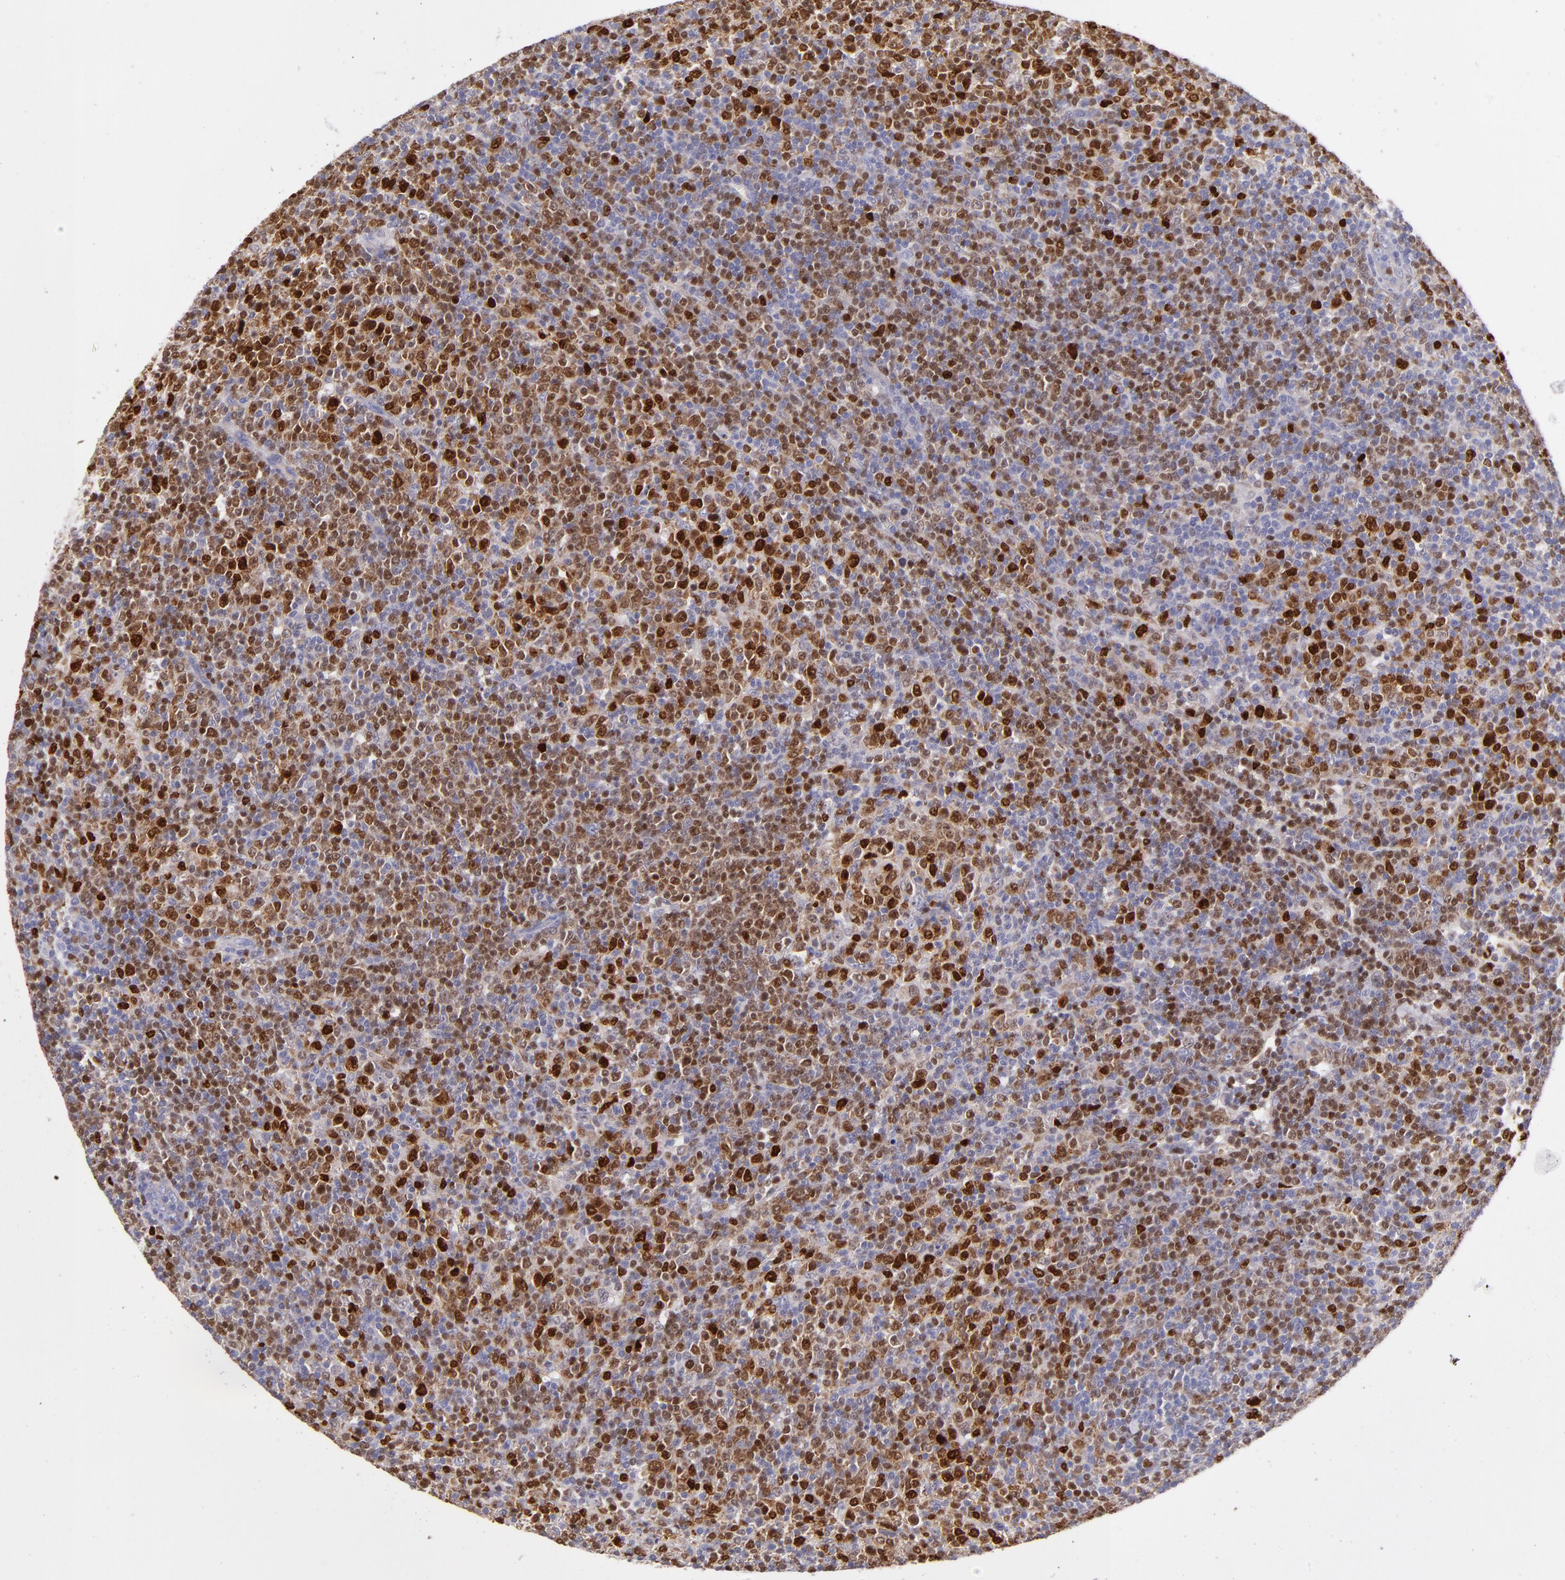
{"staining": {"intensity": "strong", "quantity": "25%-75%", "location": "cytoplasmic/membranous,nuclear"}, "tissue": "lymphoma", "cell_type": "Tumor cells", "image_type": "cancer", "snomed": [{"axis": "morphology", "description": "Malignant lymphoma, non-Hodgkin's type, Low grade"}, {"axis": "topography", "description": "Lymph node"}], "caption": "IHC image of neoplastic tissue: lymphoma stained using immunohistochemistry shows high levels of strong protein expression localized specifically in the cytoplasmic/membranous and nuclear of tumor cells, appearing as a cytoplasmic/membranous and nuclear brown color.", "gene": "IRF8", "patient": {"sex": "male", "age": 70}}